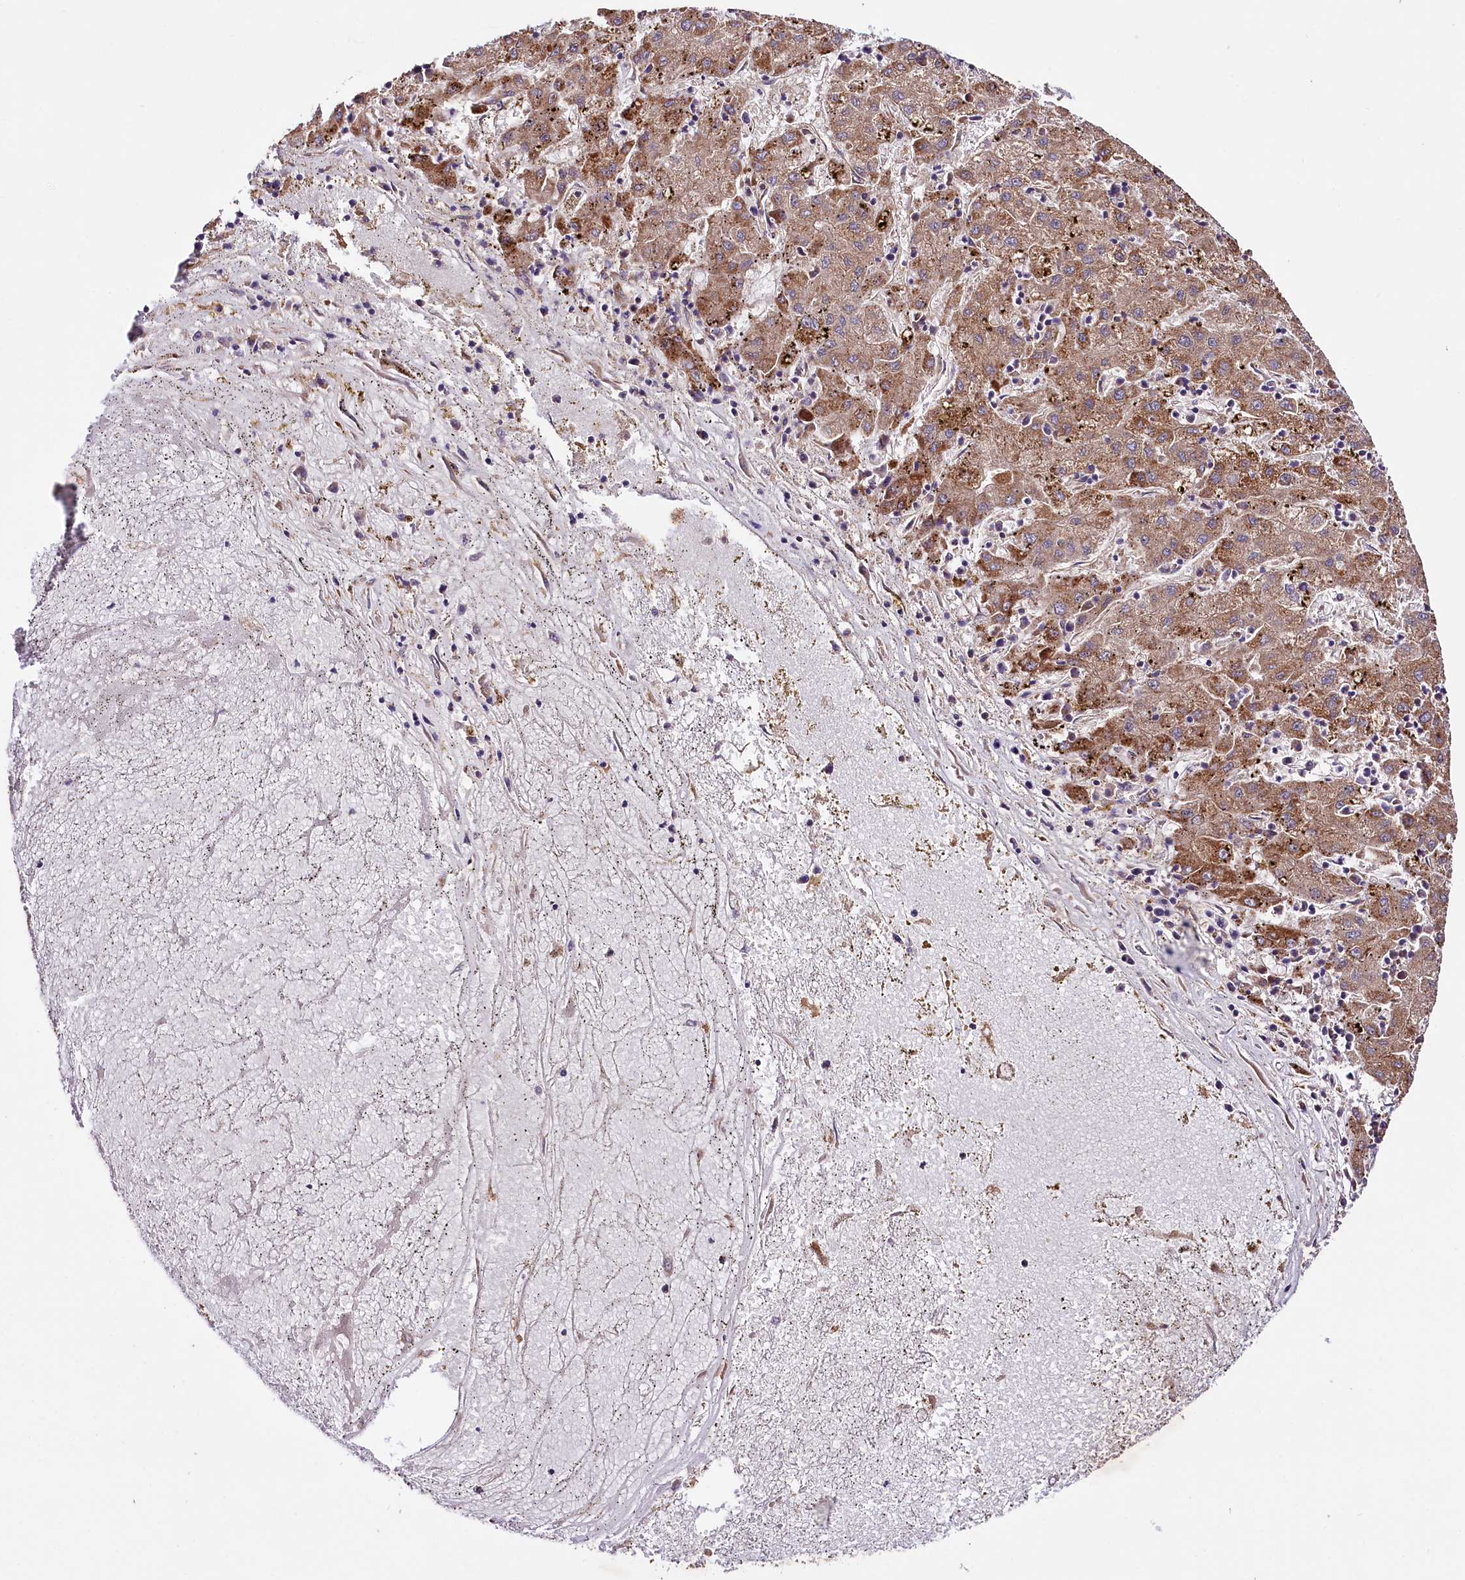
{"staining": {"intensity": "moderate", "quantity": ">75%", "location": "cytoplasmic/membranous"}, "tissue": "liver cancer", "cell_type": "Tumor cells", "image_type": "cancer", "snomed": [{"axis": "morphology", "description": "Carcinoma, Hepatocellular, NOS"}, {"axis": "topography", "description": "Liver"}], "caption": "DAB immunohistochemical staining of liver cancer (hepatocellular carcinoma) demonstrates moderate cytoplasmic/membranous protein staining in approximately >75% of tumor cells.", "gene": "CEP295", "patient": {"sex": "male", "age": 72}}